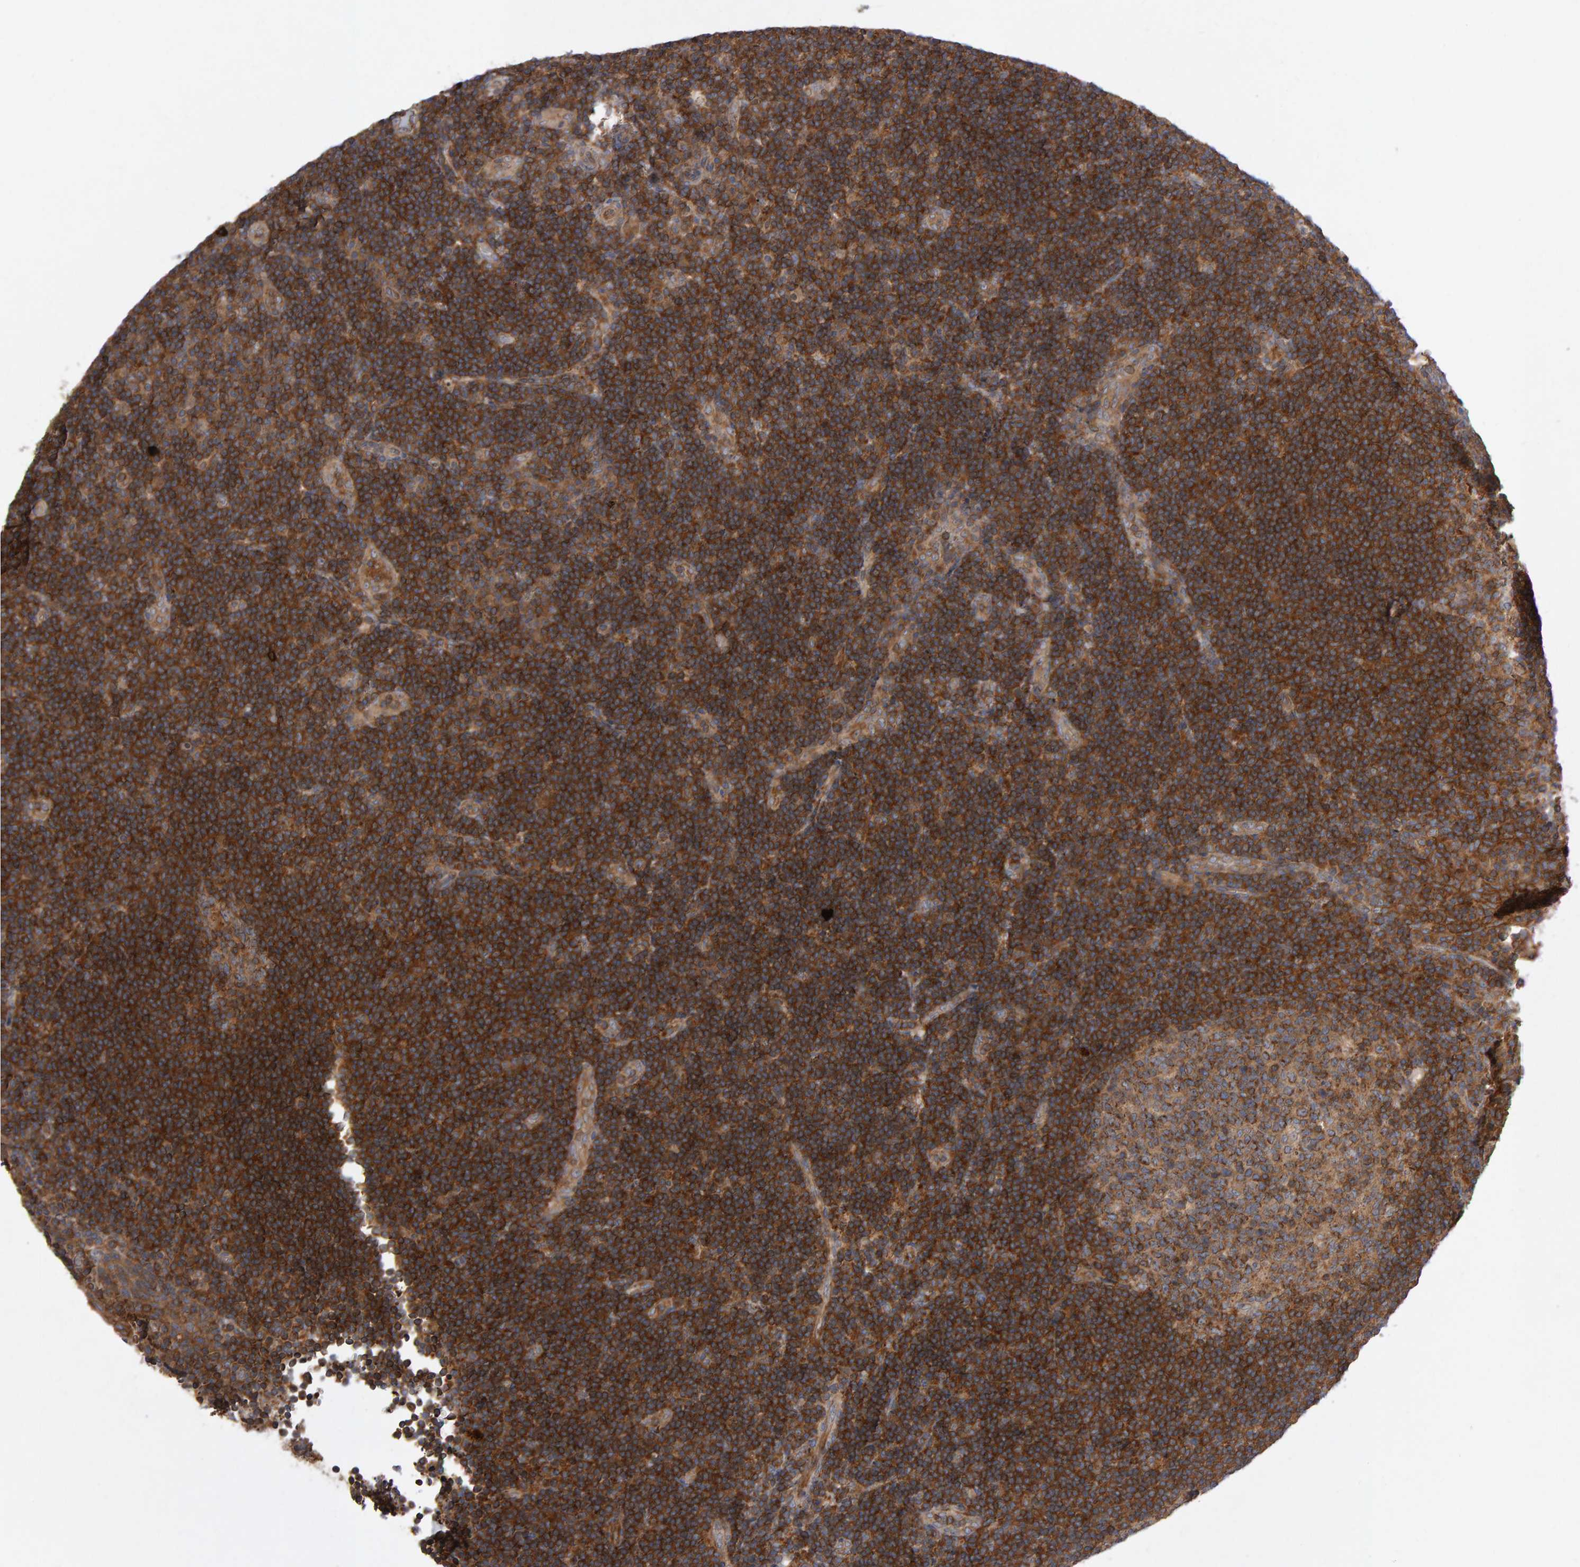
{"staining": {"intensity": "strong", "quantity": ">75%", "location": "cytoplasmic/membranous"}, "tissue": "lymphoma", "cell_type": "Tumor cells", "image_type": "cancer", "snomed": [{"axis": "morphology", "description": "Malignant lymphoma, non-Hodgkin's type, High grade"}, {"axis": "topography", "description": "Tonsil"}], "caption": "Strong cytoplasmic/membranous expression is seen in approximately >75% of tumor cells in high-grade malignant lymphoma, non-Hodgkin's type. (IHC, brightfield microscopy, high magnification).", "gene": "PGS1", "patient": {"sex": "female", "age": 36}}